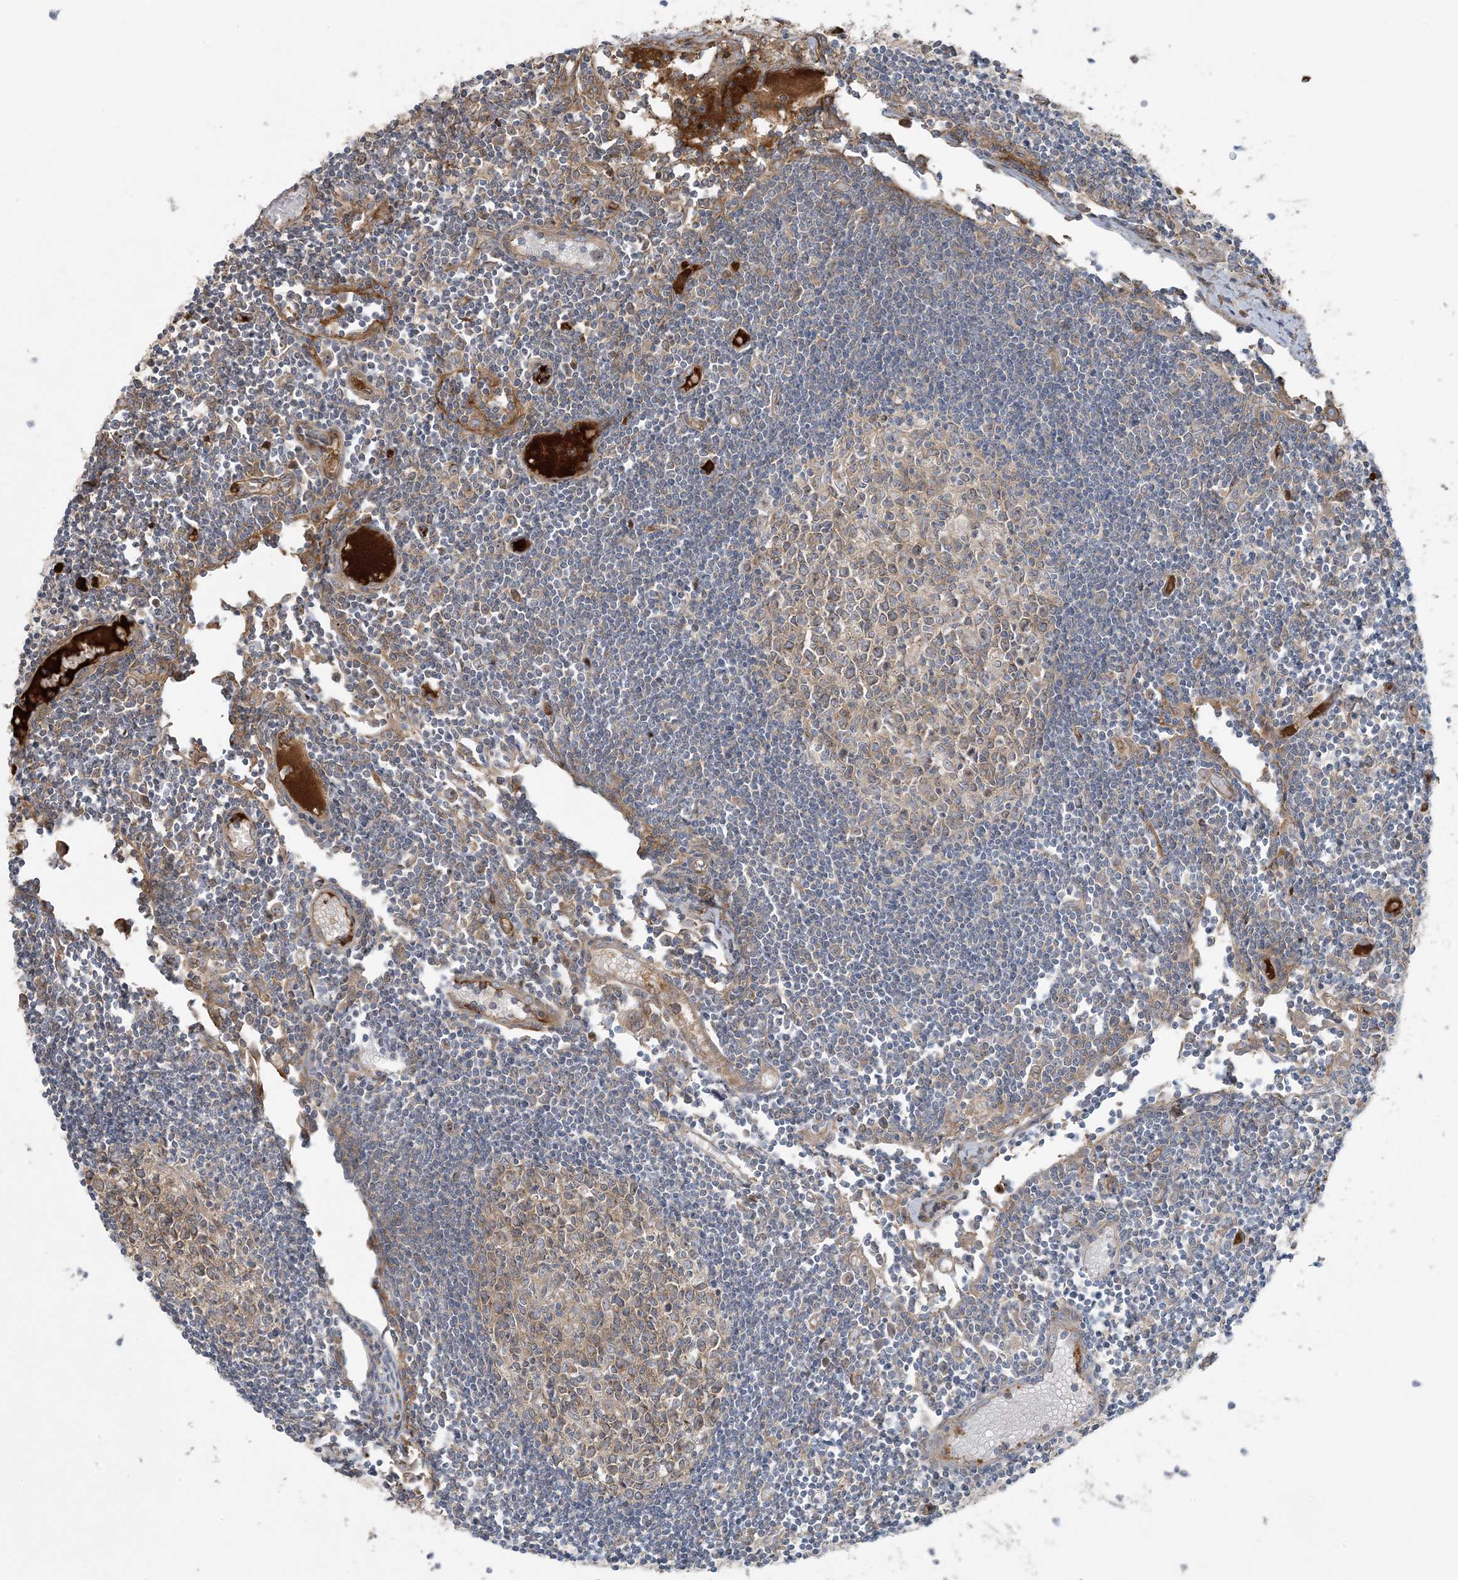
{"staining": {"intensity": "moderate", "quantity": "25%-75%", "location": "cytoplasmic/membranous"}, "tissue": "lymph node", "cell_type": "Germinal center cells", "image_type": "normal", "snomed": [{"axis": "morphology", "description": "Normal tissue, NOS"}, {"axis": "topography", "description": "Lymph node"}], "caption": "Immunohistochemistry histopathology image of normal human lymph node stained for a protein (brown), which demonstrates medium levels of moderate cytoplasmic/membranous staining in about 25%-75% of germinal center cells.", "gene": "PIK3R4", "patient": {"sex": "female", "age": 11}}